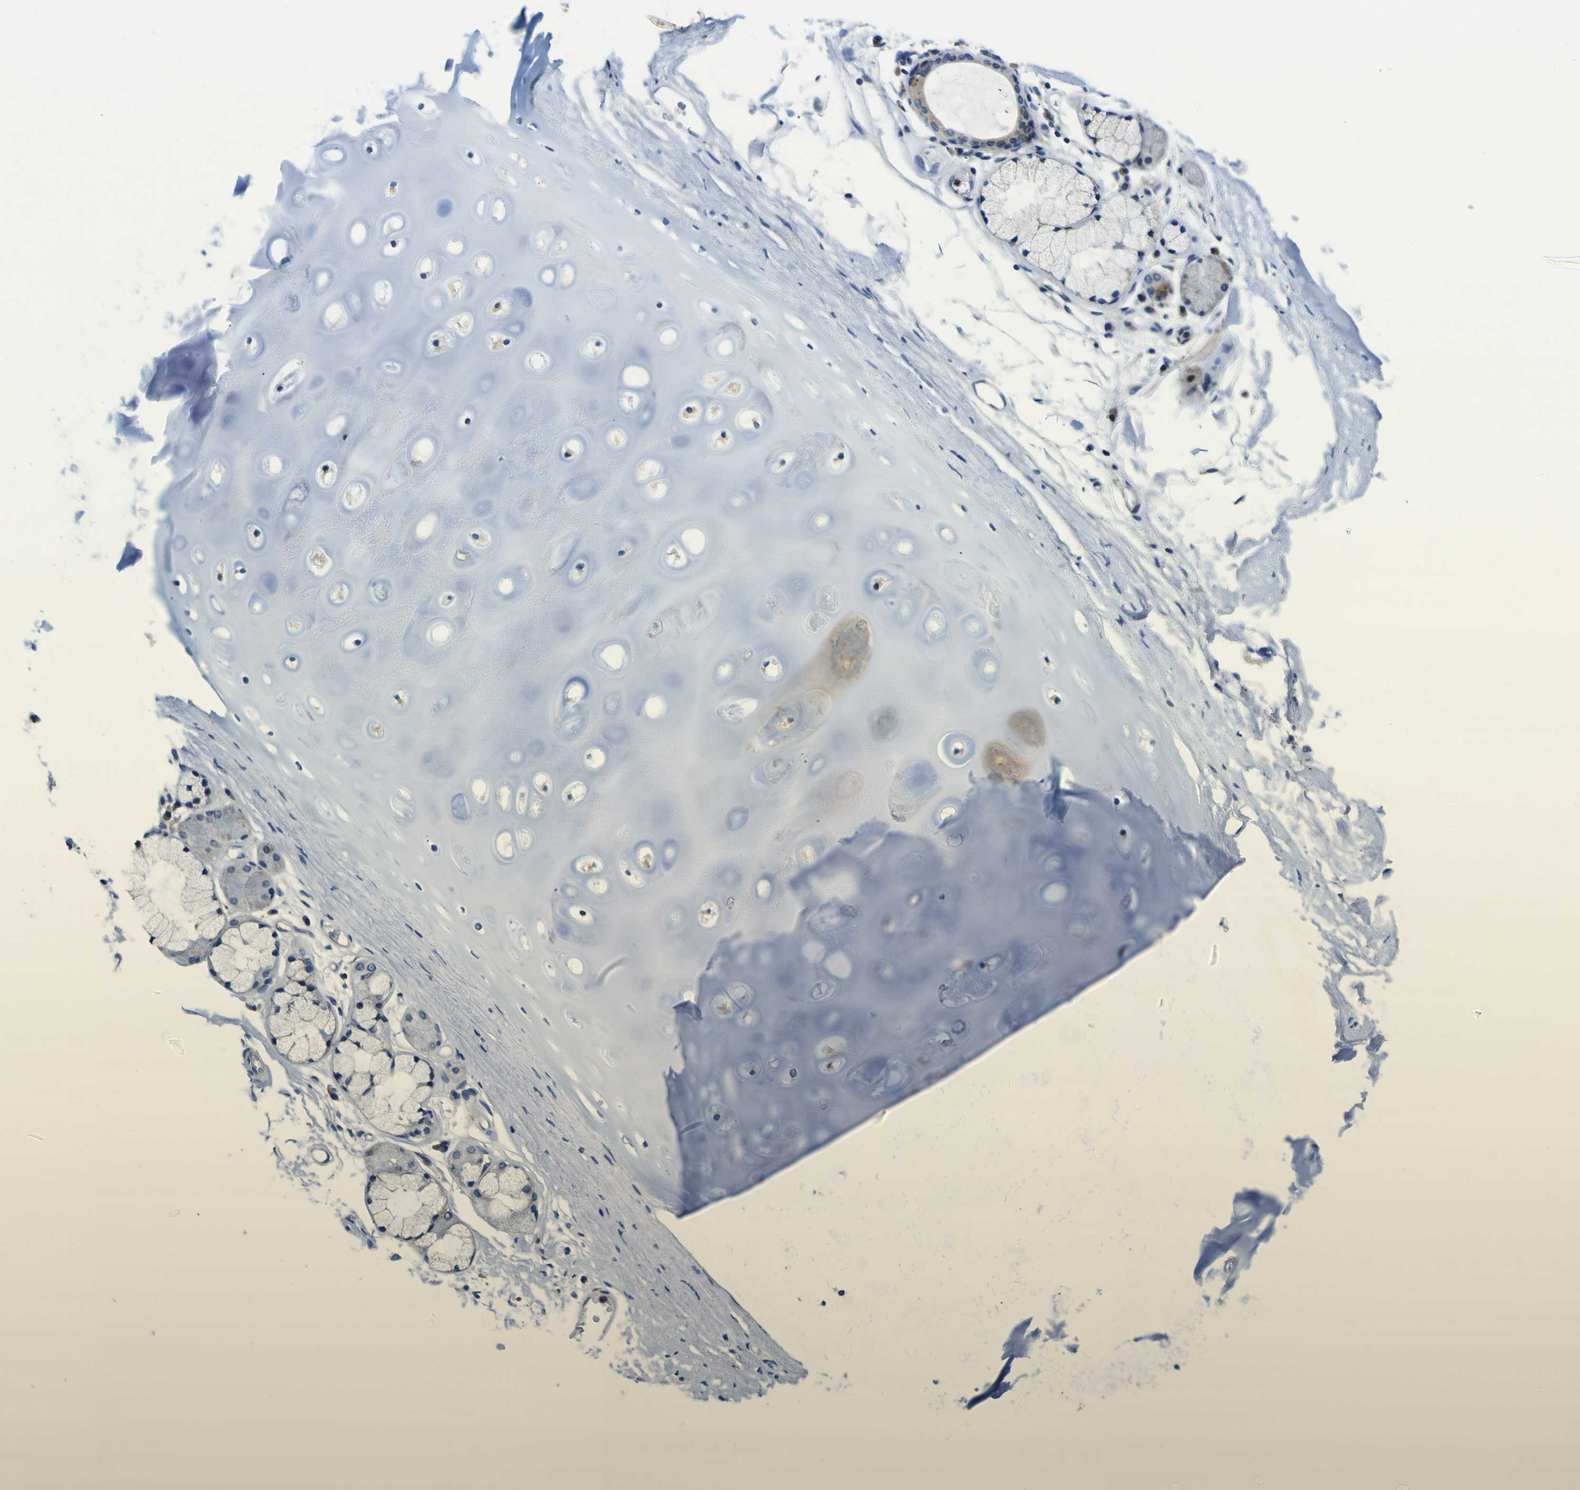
{"staining": {"intensity": "negative", "quantity": "none", "location": "none"}, "tissue": "adipose tissue", "cell_type": "Adipocytes", "image_type": "normal", "snomed": [{"axis": "morphology", "description": "Normal tissue, NOS"}, {"axis": "topography", "description": "Bronchus"}], "caption": "Human adipose tissue stained for a protein using immunohistochemistry reveals no staining in adipocytes.", "gene": "CLSTN1", "patient": {"sex": "female", "age": 73}}